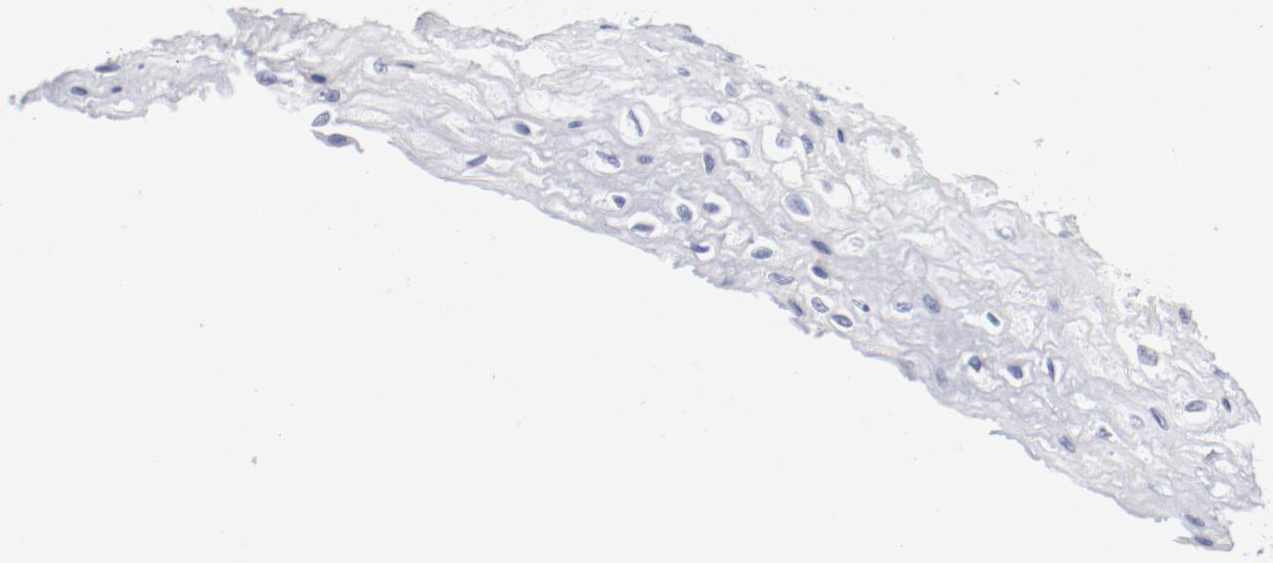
{"staining": {"intensity": "negative", "quantity": "none", "location": "none"}, "tissue": "esophagus", "cell_type": "Squamous epithelial cells", "image_type": "normal", "snomed": [{"axis": "morphology", "description": "Normal tissue, NOS"}, {"axis": "topography", "description": "Esophagus"}], "caption": "The immunohistochemistry histopathology image has no significant positivity in squamous epithelial cells of esophagus.", "gene": "SHANK3", "patient": {"sex": "female", "age": 72}}